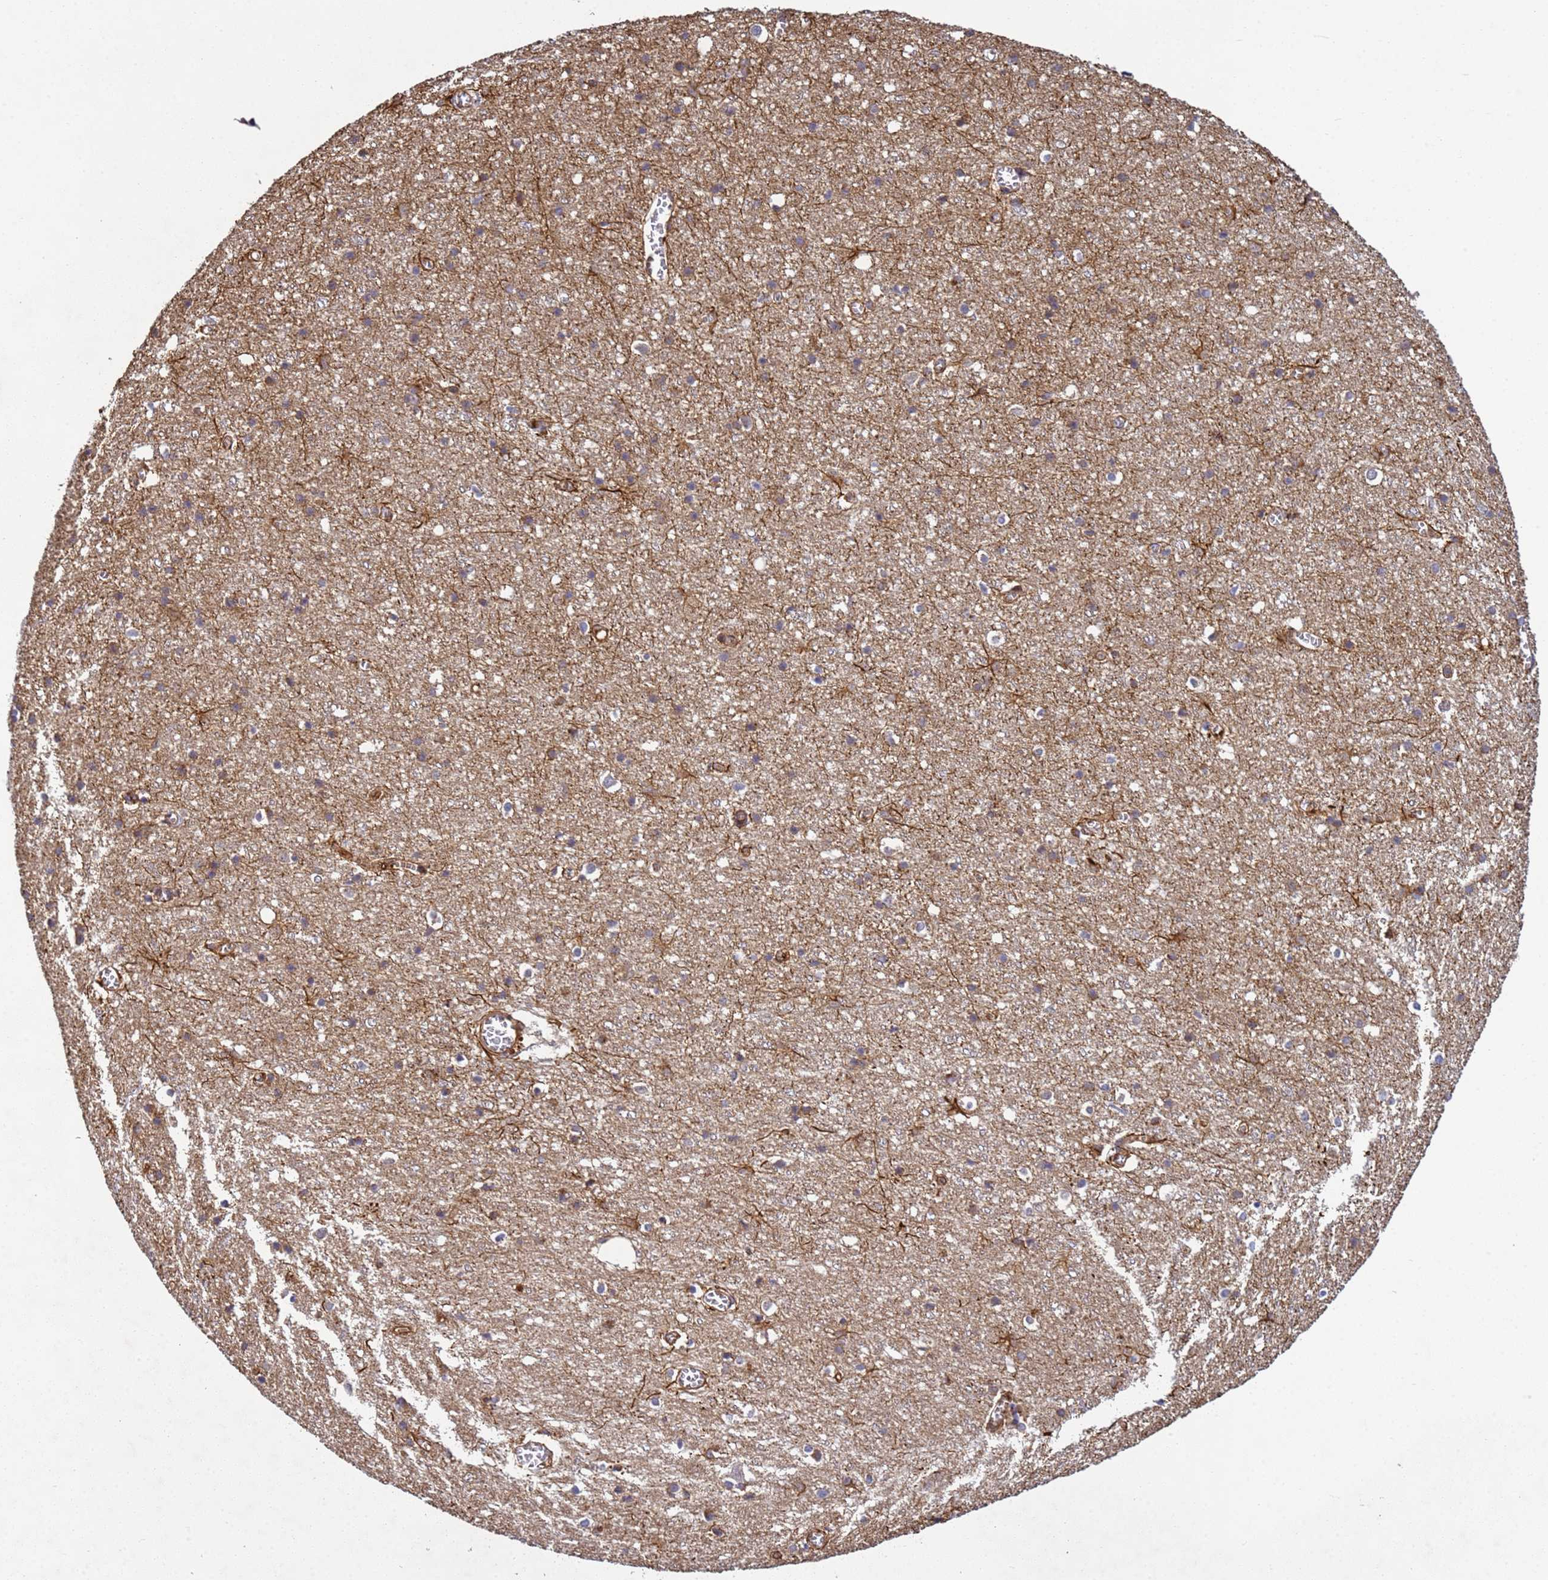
{"staining": {"intensity": "moderate", "quantity": ">75%", "location": "cytoplasmic/membranous"}, "tissue": "cerebral cortex", "cell_type": "Endothelial cells", "image_type": "normal", "snomed": [{"axis": "morphology", "description": "Normal tissue, NOS"}, {"axis": "topography", "description": "Cerebral cortex"}], "caption": "IHC micrograph of unremarkable cerebral cortex: cerebral cortex stained using immunohistochemistry displays medium levels of moderate protein expression localized specifically in the cytoplasmic/membranous of endothelial cells, appearing as a cytoplasmic/membranous brown color.", "gene": "C8orf34", "patient": {"sex": "female", "age": 64}}